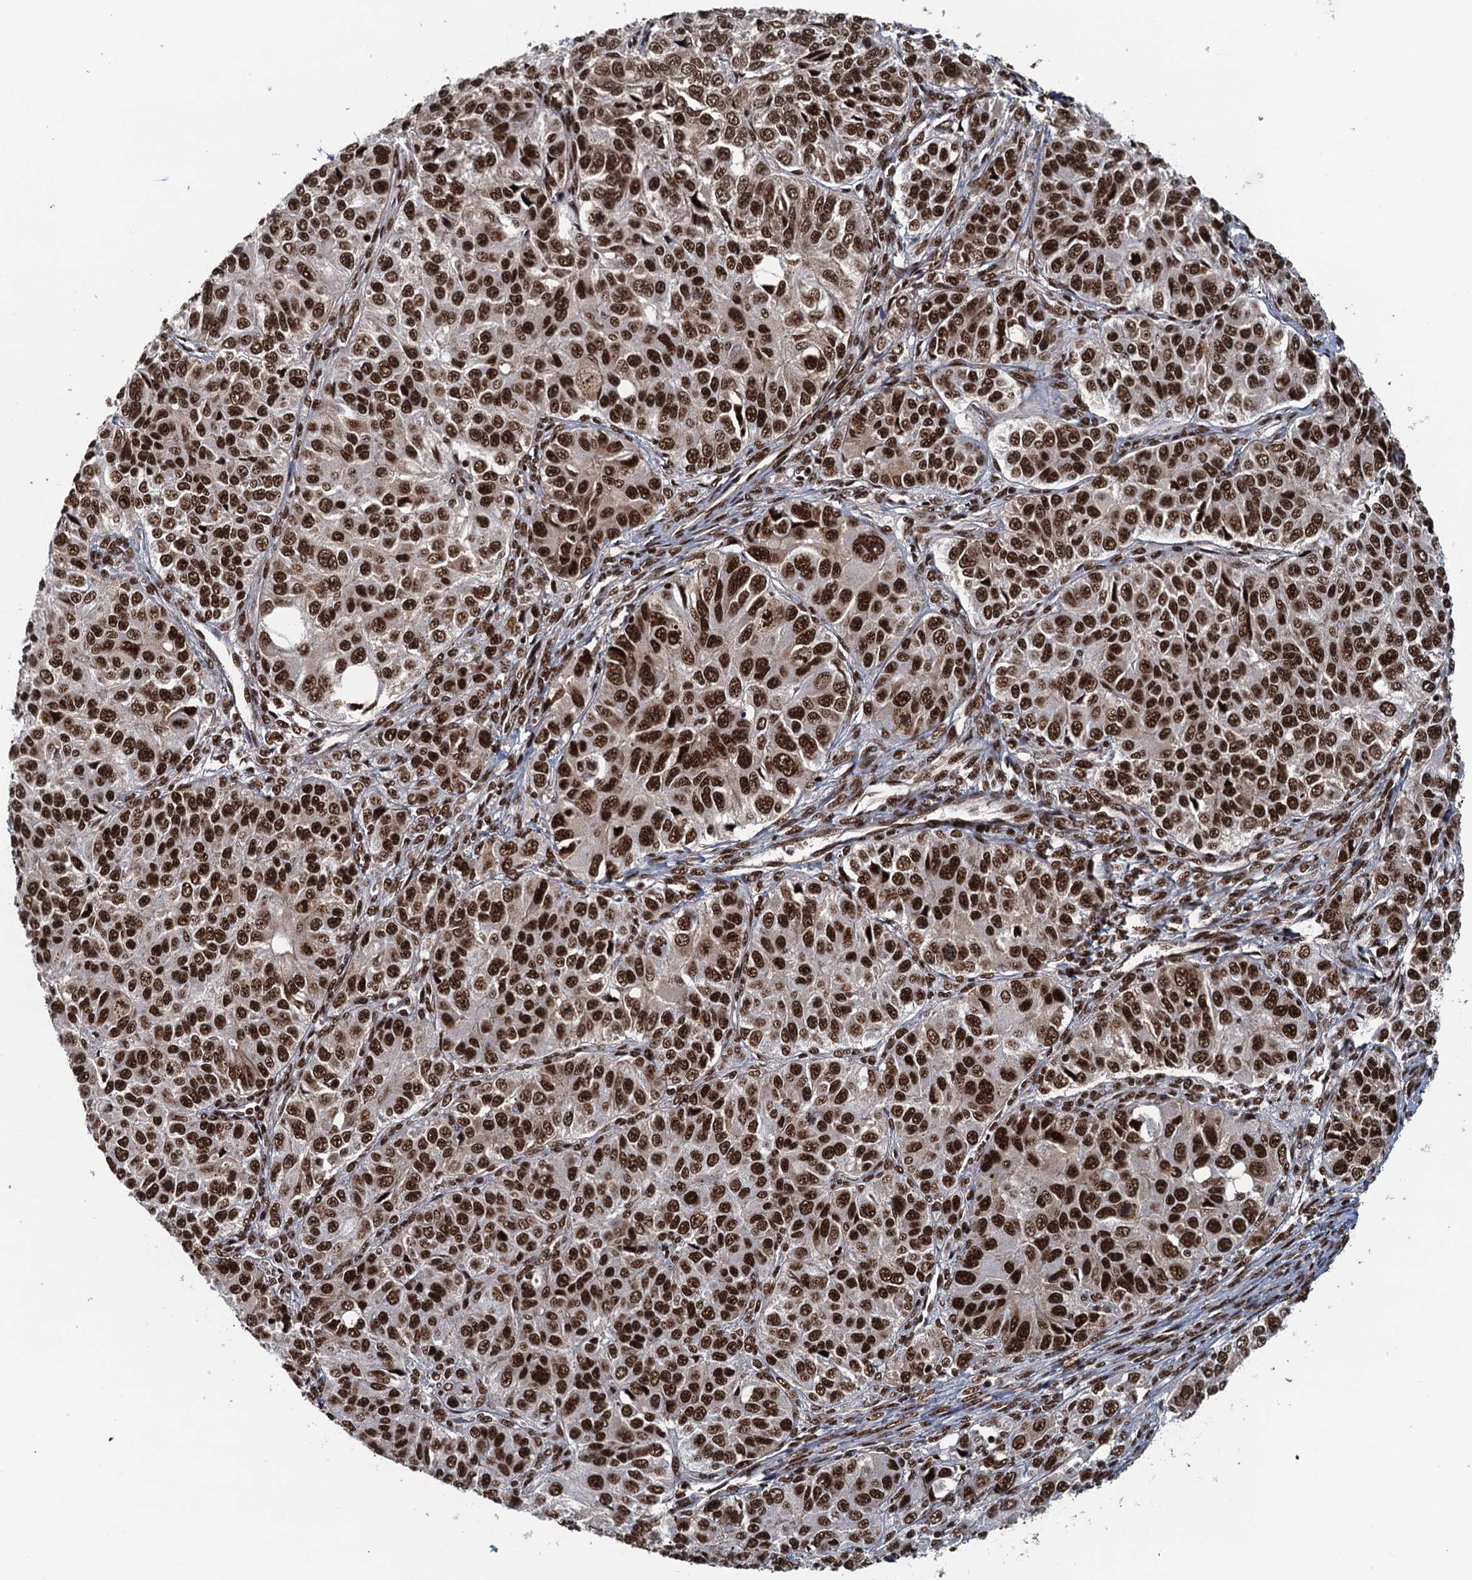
{"staining": {"intensity": "strong", "quantity": ">75%", "location": "nuclear"}, "tissue": "ovarian cancer", "cell_type": "Tumor cells", "image_type": "cancer", "snomed": [{"axis": "morphology", "description": "Carcinoma, endometroid"}, {"axis": "topography", "description": "Ovary"}], "caption": "DAB immunohistochemical staining of ovarian endometroid carcinoma shows strong nuclear protein staining in about >75% of tumor cells.", "gene": "ZC3H18", "patient": {"sex": "female", "age": 51}}